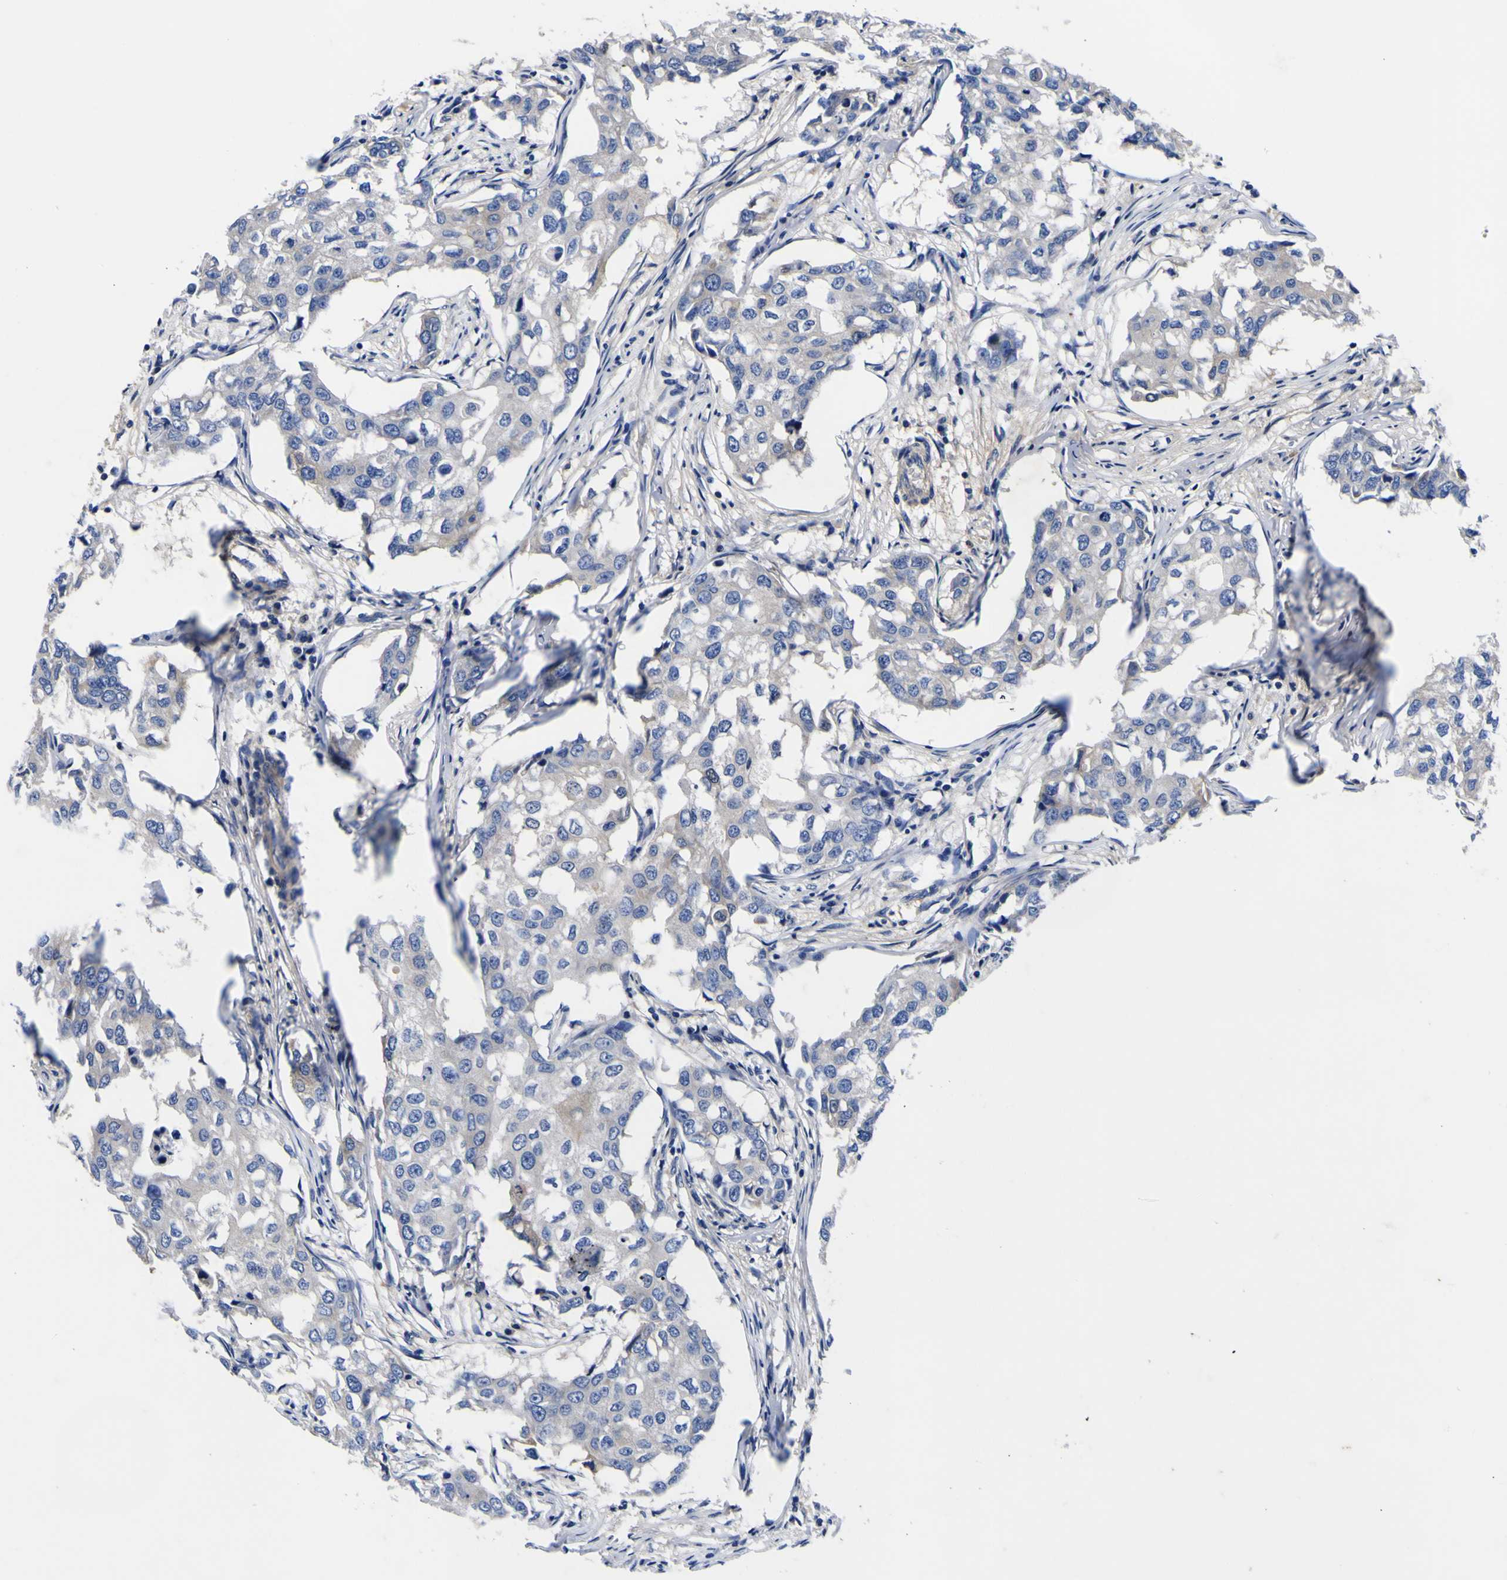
{"staining": {"intensity": "negative", "quantity": "none", "location": "none"}, "tissue": "breast cancer", "cell_type": "Tumor cells", "image_type": "cancer", "snomed": [{"axis": "morphology", "description": "Duct carcinoma"}, {"axis": "topography", "description": "Breast"}], "caption": "Immunohistochemical staining of intraductal carcinoma (breast) exhibits no significant staining in tumor cells. The staining is performed using DAB brown chromogen with nuclei counter-stained in using hematoxylin.", "gene": "VASN", "patient": {"sex": "female", "age": 27}}